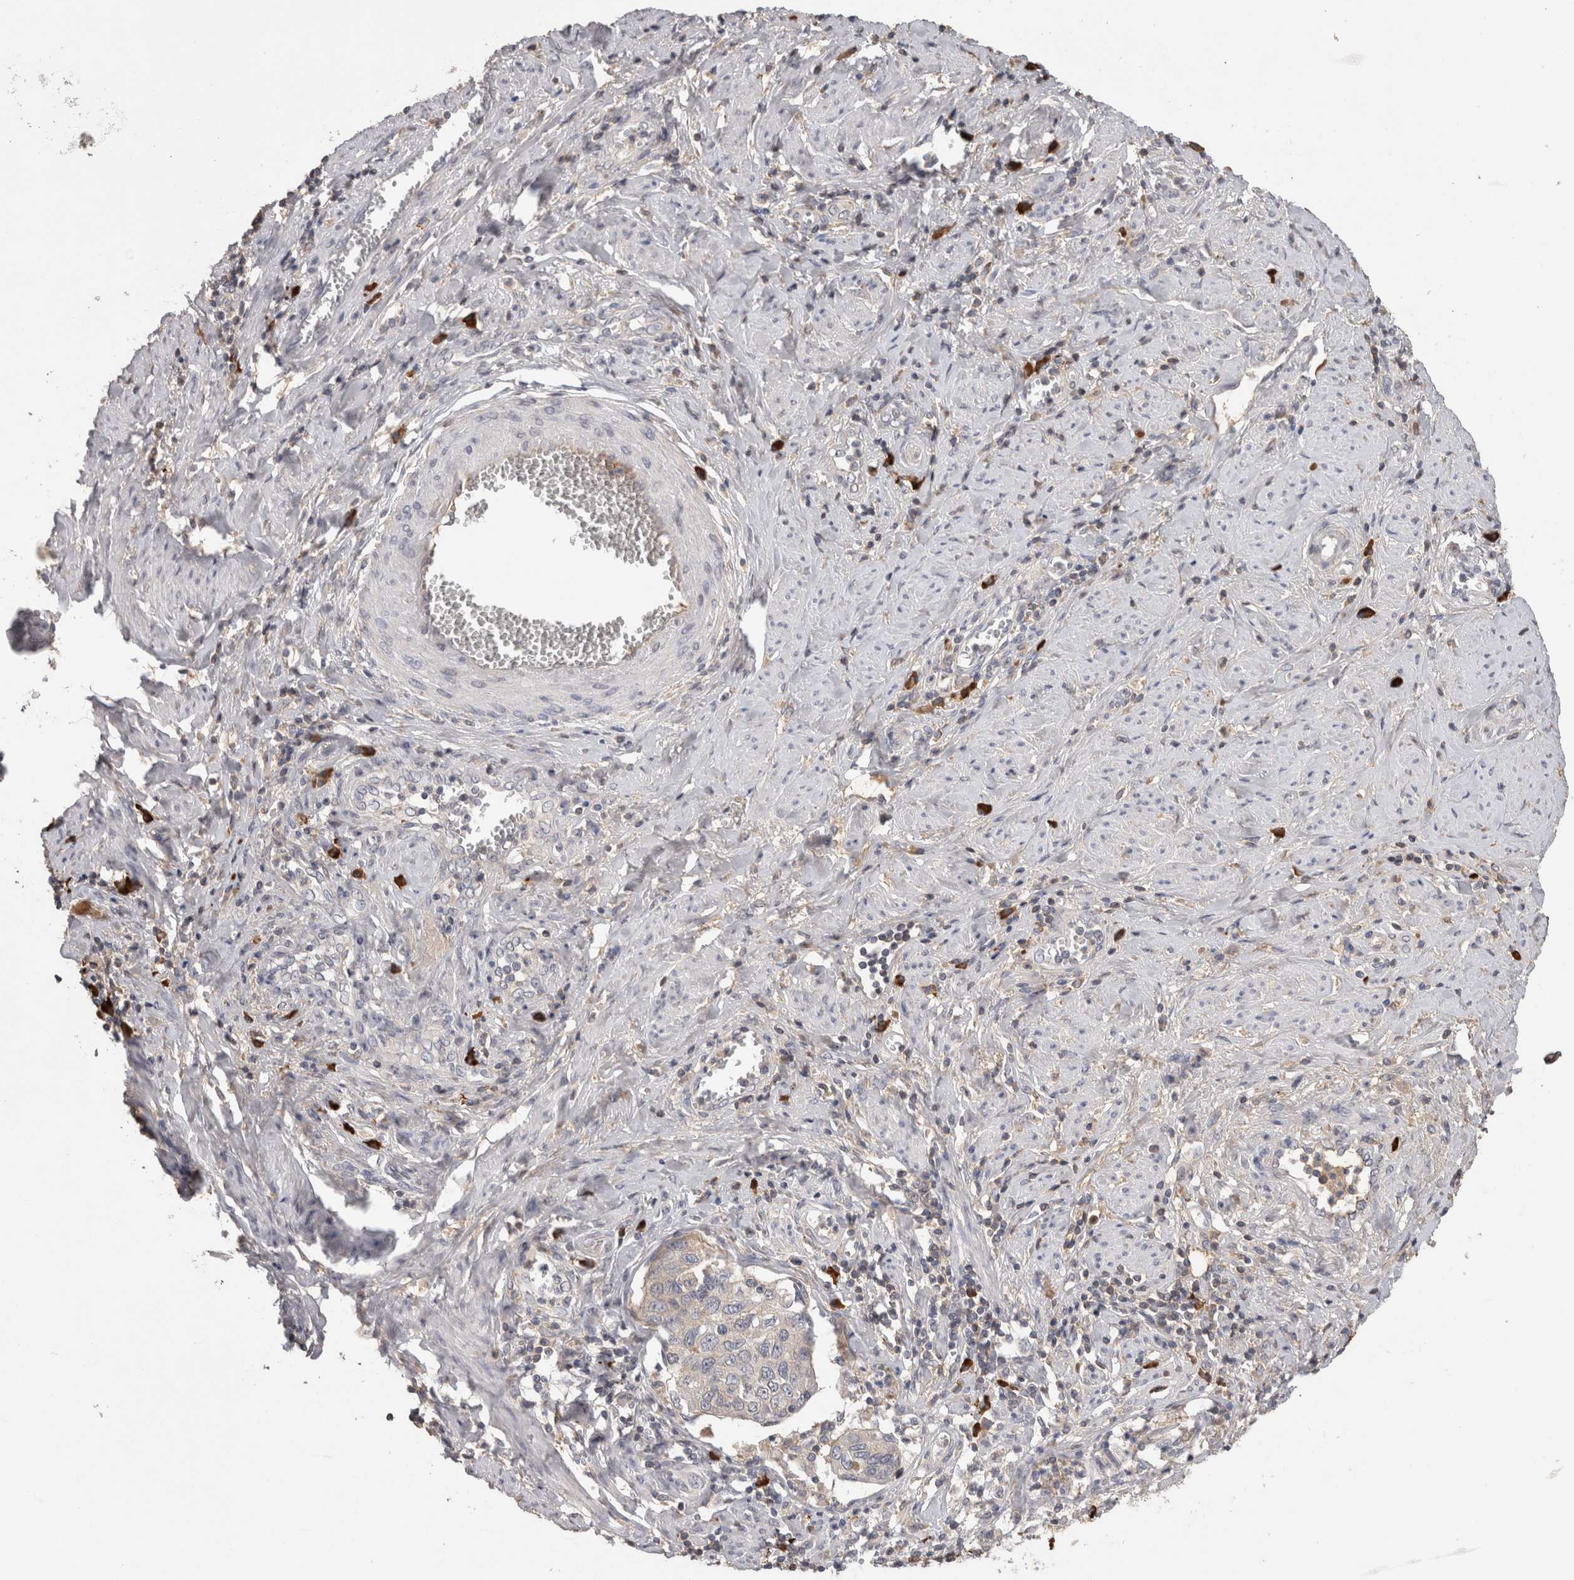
{"staining": {"intensity": "negative", "quantity": "none", "location": "none"}, "tissue": "cervical cancer", "cell_type": "Tumor cells", "image_type": "cancer", "snomed": [{"axis": "morphology", "description": "Squamous cell carcinoma, NOS"}, {"axis": "topography", "description": "Cervix"}], "caption": "IHC histopathology image of cervical cancer stained for a protein (brown), which shows no expression in tumor cells. (Stains: DAB immunohistochemistry (IHC) with hematoxylin counter stain, Microscopy: brightfield microscopy at high magnification).", "gene": "PPP3CC", "patient": {"sex": "female", "age": 53}}